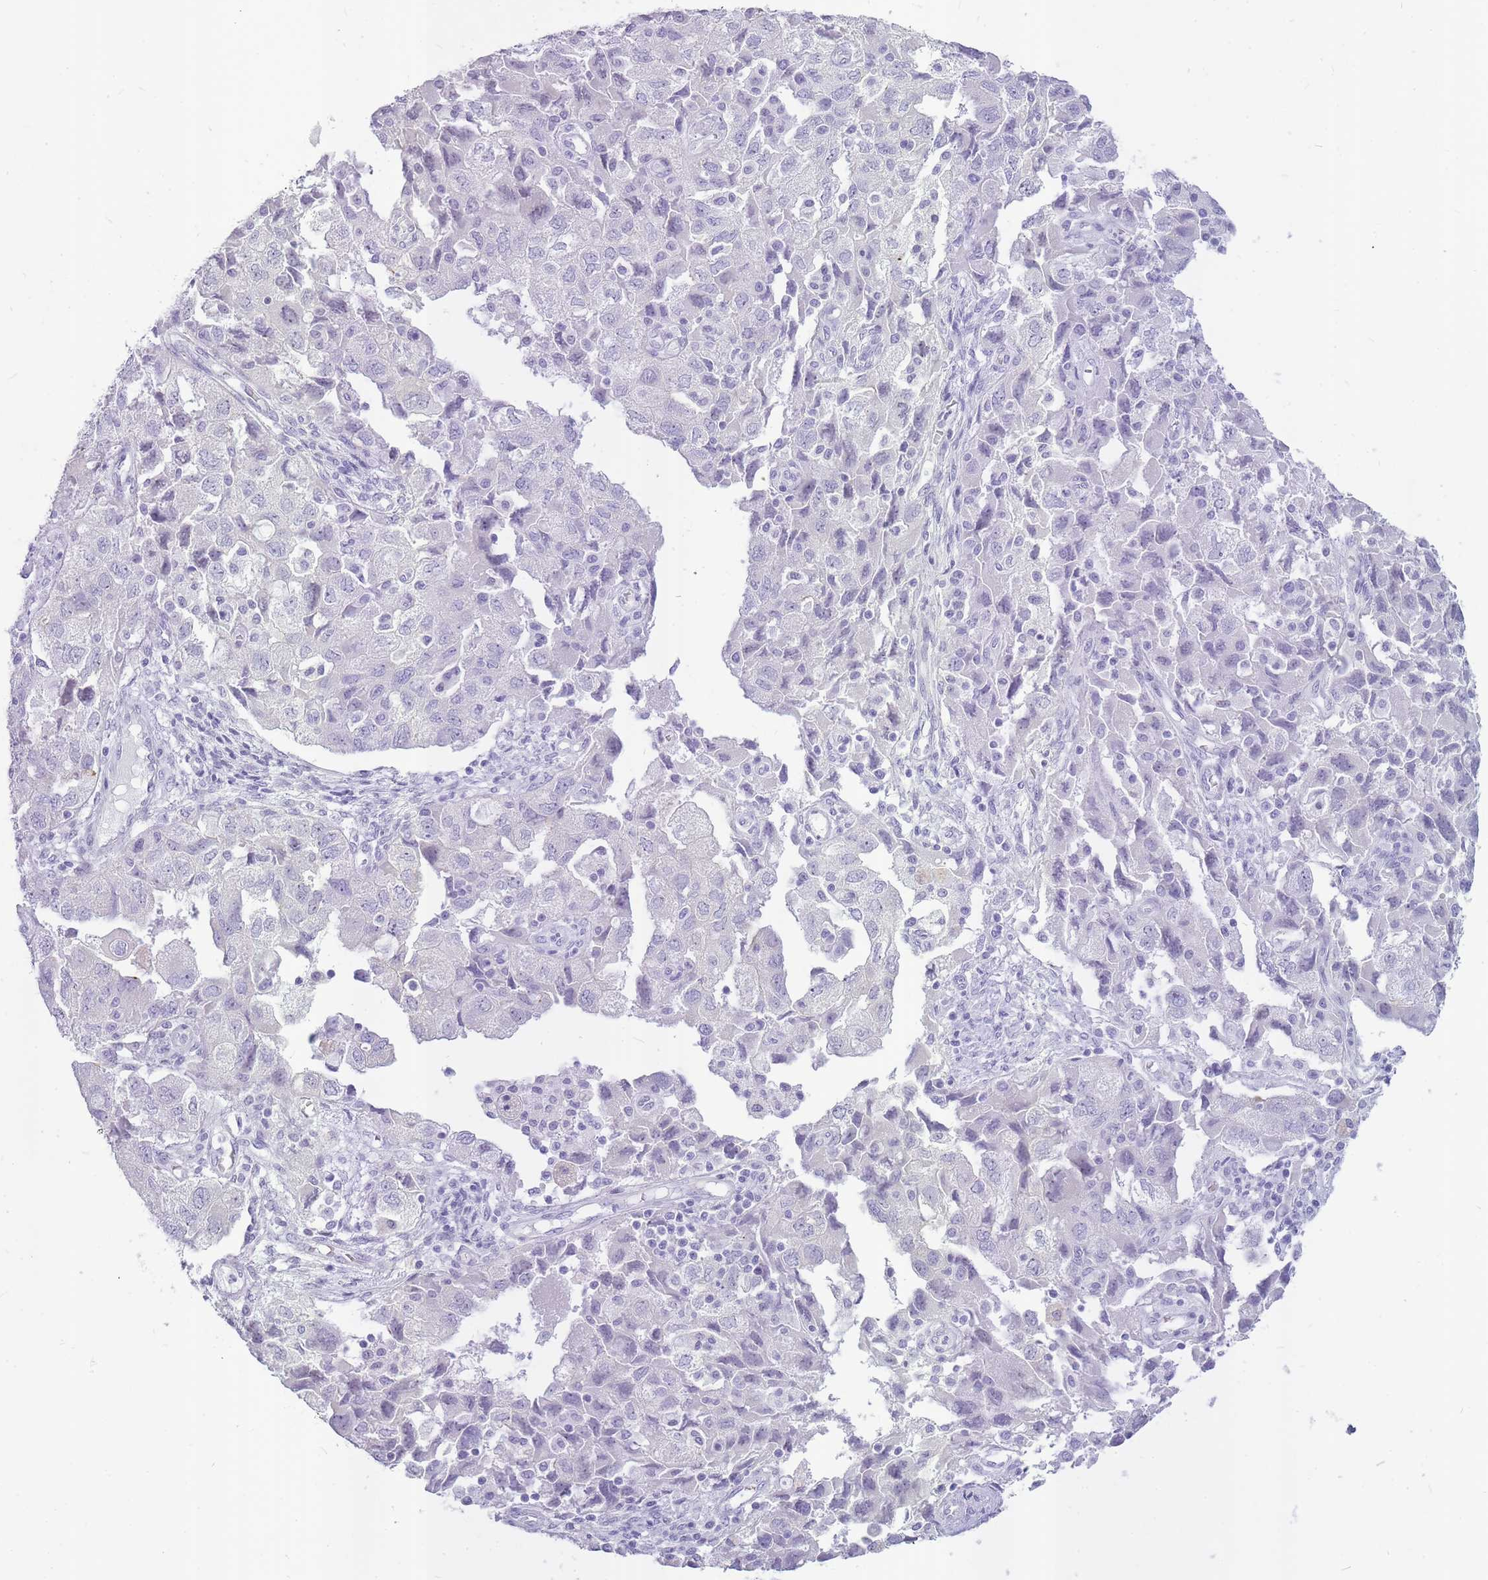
{"staining": {"intensity": "negative", "quantity": "none", "location": "none"}, "tissue": "ovarian cancer", "cell_type": "Tumor cells", "image_type": "cancer", "snomed": [{"axis": "morphology", "description": "Carcinoma, NOS"}, {"axis": "morphology", "description": "Cystadenocarcinoma, serous, NOS"}, {"axis": "topography", "description": "Ovary"}], "caption": "Immunohistochemistry of ovarian cancer (carcinoma) displays no positivity in tumor cells. (DAB immunohistochemistry, high magnification).", "gene": "INS", "patient": {"sex": "female", "age": 69}}